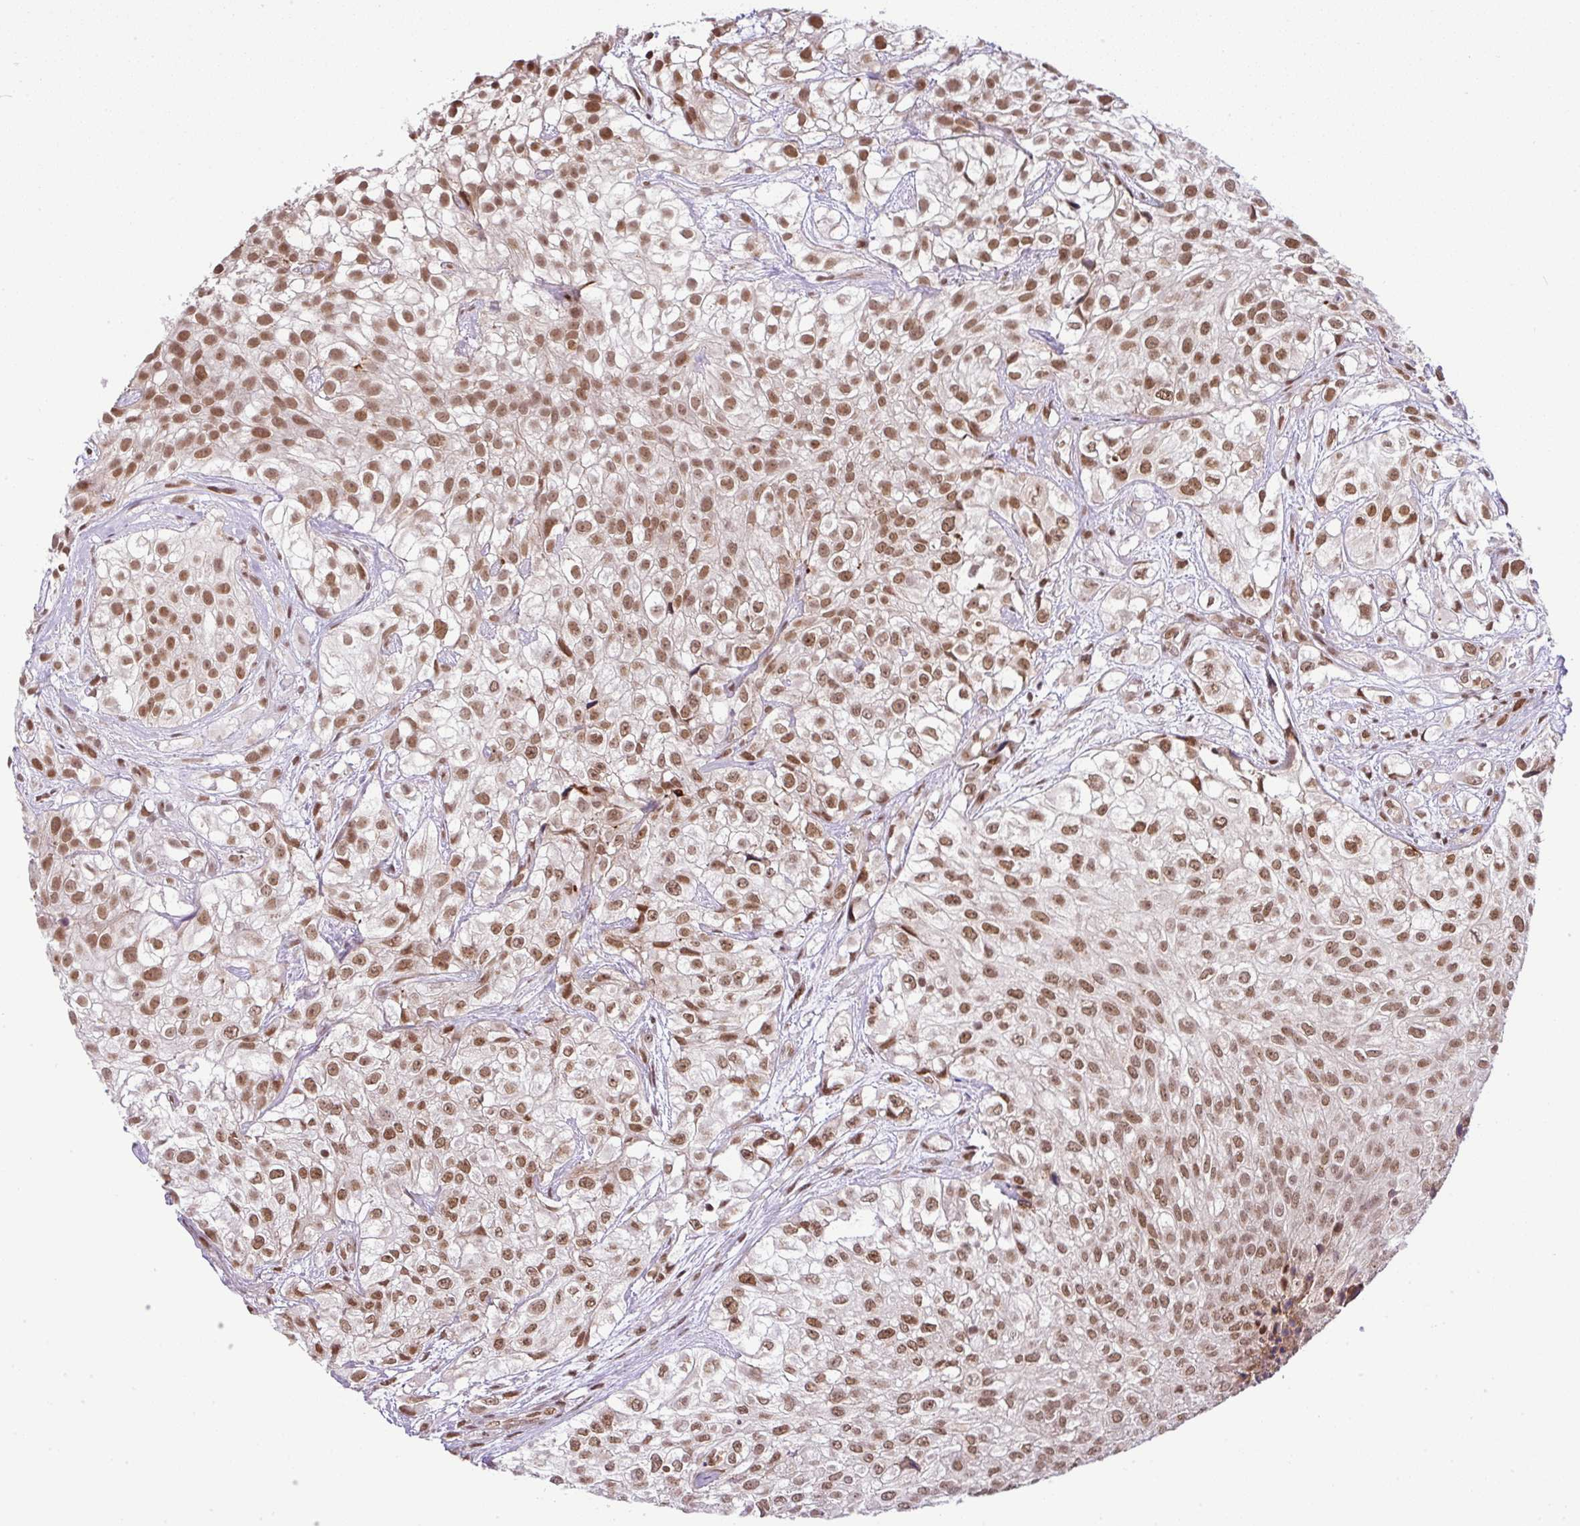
{"staining": {"intensity": "moderate", "quantity": ">75%", "location": "nuclear"}, "tissue": "urothelial cancer", "cell_type": "Tumor cells", "image_type": "cancer", "snomed": [{"axis": "morphology", "description": "Urothelial carcinoma, High grade"}, {"axis": "topography", "description": "Urinary bladder"}], "caption": "IHC staining of urothelial cancer, which exhibits medium levels of moderate nuclear staining in approximately >75% of tumor cells indicating moderate nuclear protein staining. The staining was performed using DAB (brown) for protein detection and nuclei were counterstained in hematoxylin (blue).", "gene": "PGAP4", "patient": {"sex": "male", "age": 56}}